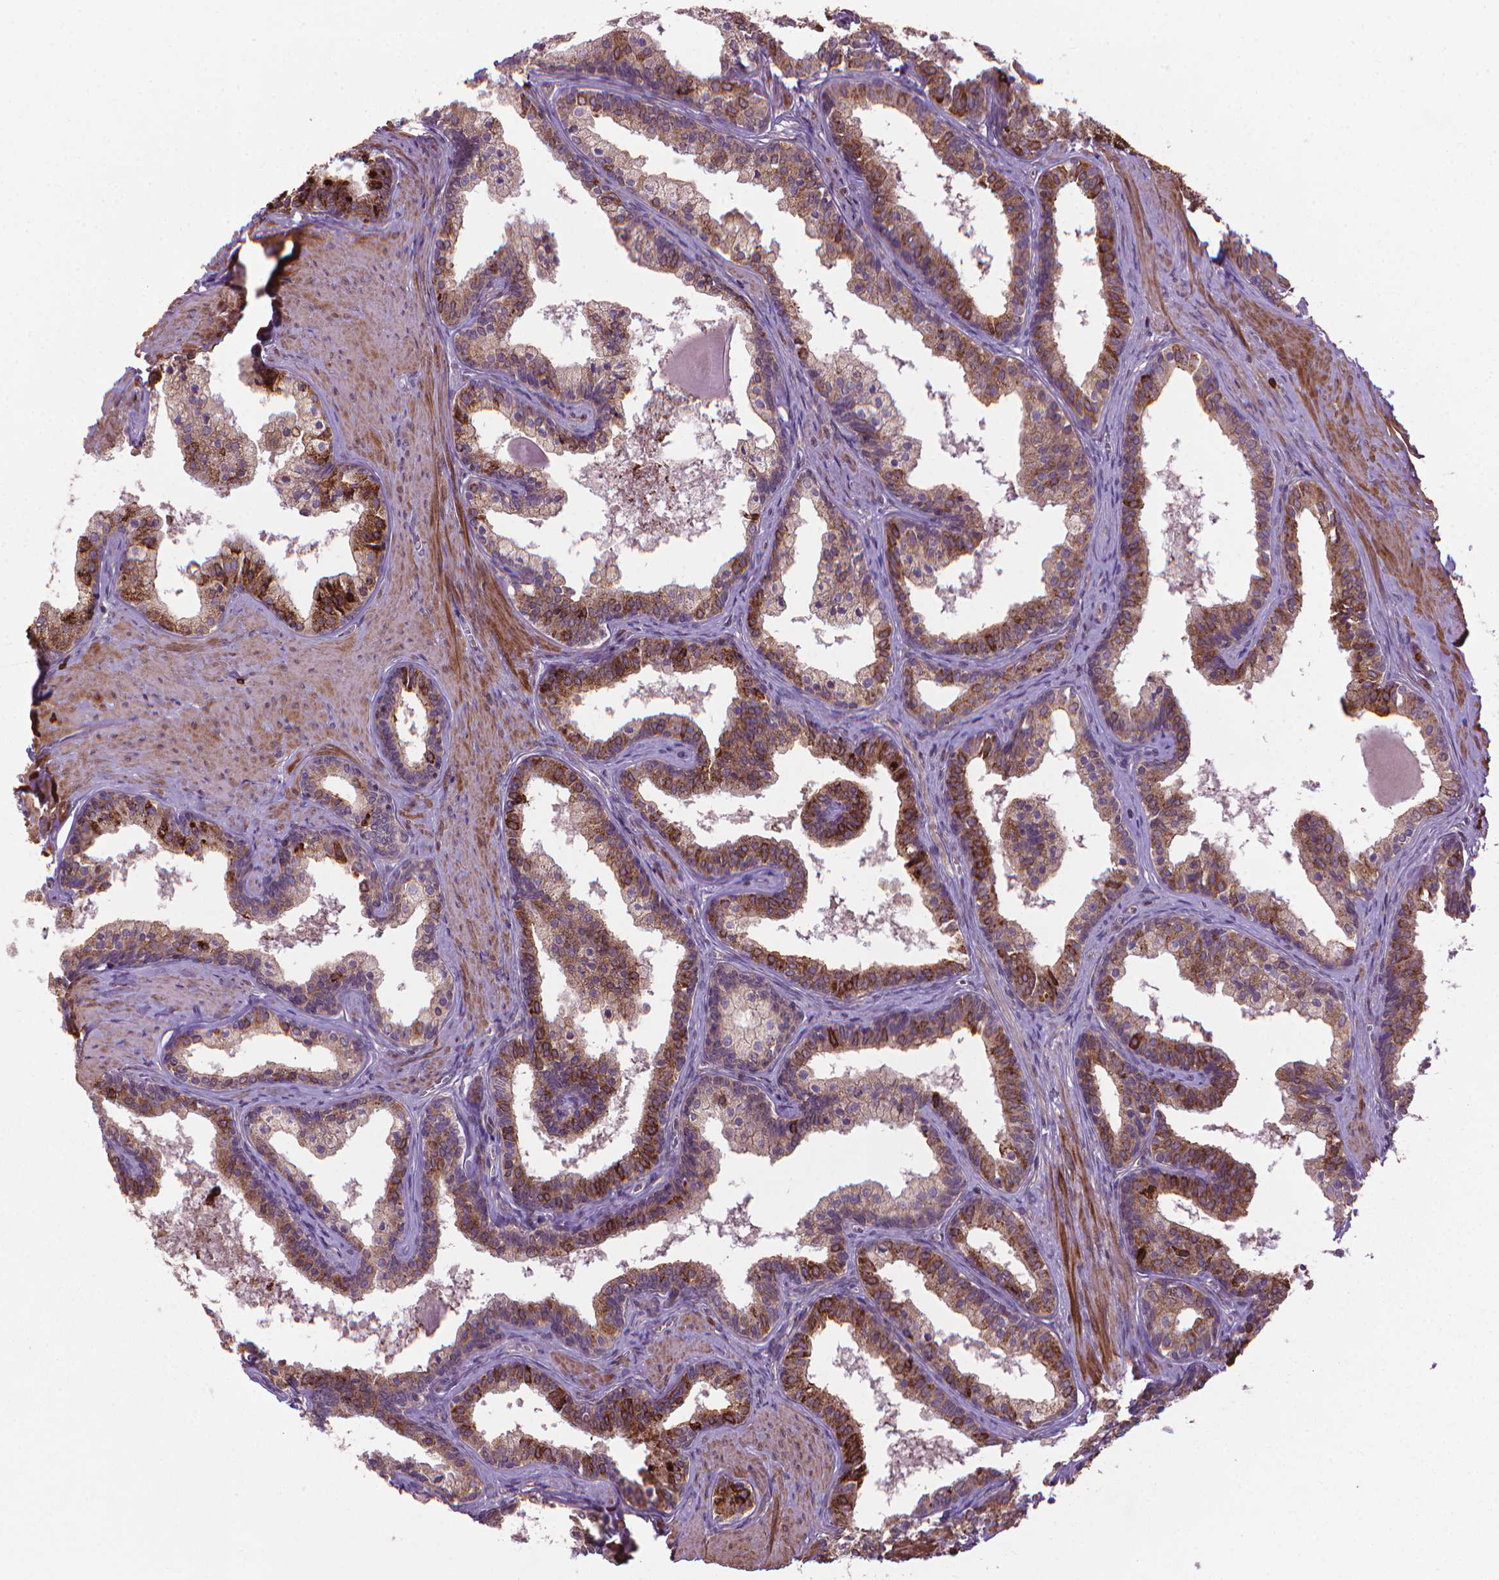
{"staining": {"intensity": "moderate", "quantity": ">75%", "location": "cytoplasmic/membranous"}, "tissue": "prostate", "cell_type": "Glandular cells", "image_type": "normal", "snomed": [{"axis": "morphology", "description": "Normal tissue, NOS"}, {"axis": "topography", "description": "Prostate"}], "caption": "Immunohistochemistry (IHC) image of unremarkable prostate: human prostate stained using immunohistochemistry reveals medium levels of moderate protein expression localized specifically in the cytoplasmic/membranous of glandular cells, appearing as a cytoplasmic/membranous brown color.", "gene": "MYH14", "patient": {"sex": "male", "age": 61}}